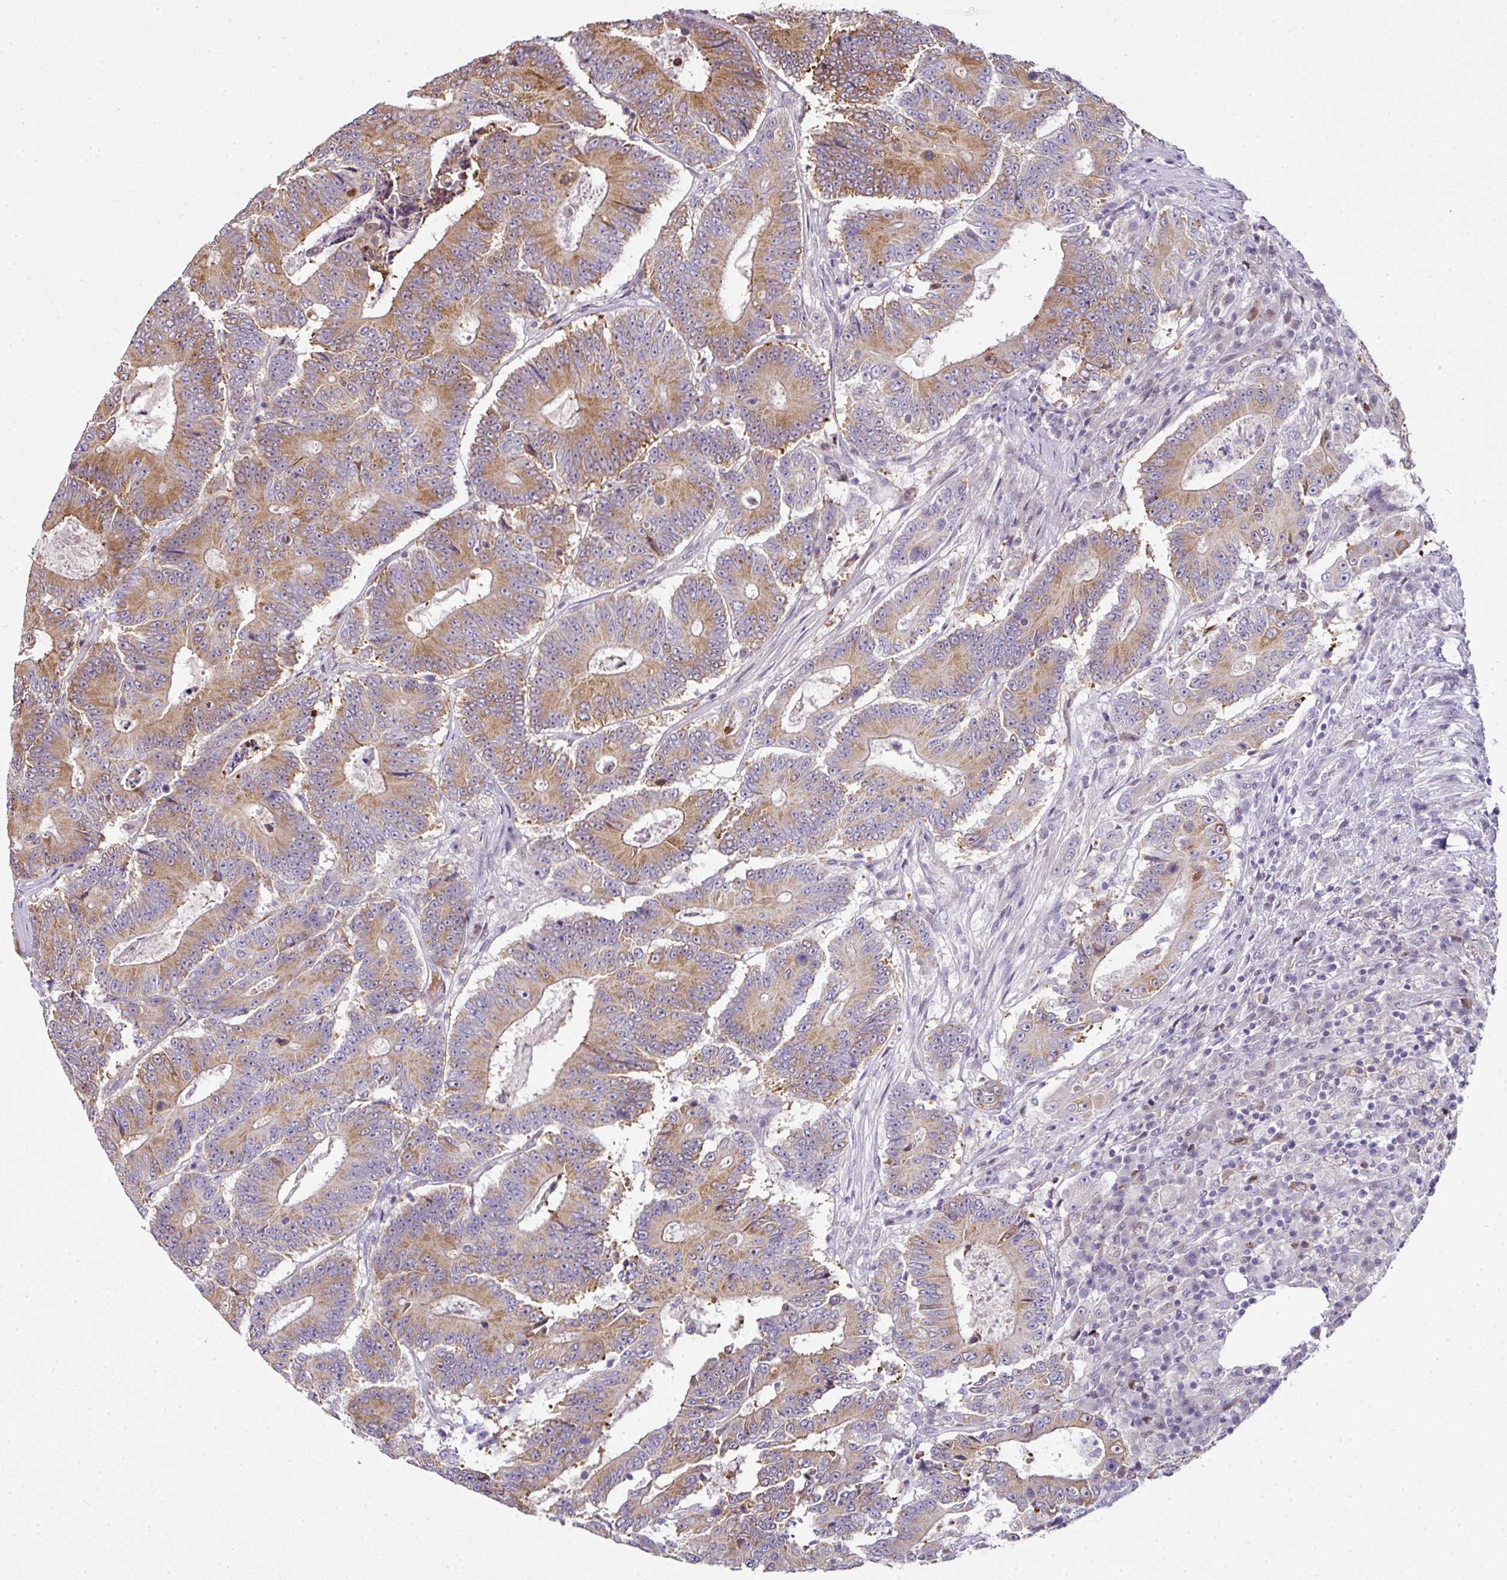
{"staining": {"intensity": "moderate", "quantity": ">75%", "location": "cytoplasmic/membranous"}, "tissue": "colorectal cancer", "cell_type": "Tumor cells", "image_type": "cancer", "snomed": [{"axis": "morphology", "description": "Adenocarcinoma, NOS"}, {"axis": "topography", "description": "Colon"}], "caption": "The micrograph displays a brown stain indicating the presence of a protein in the cytoplasmic/membranous of tumor cells in colorectal cancer. The staining was performed using DAB to visualize the protein expression in brown, while the nuclei were stained in blue with hematoxylin (Magnification: 20x).", "gene": "ANKRD18A", "patient": {"sex": "male", "age": 83}}